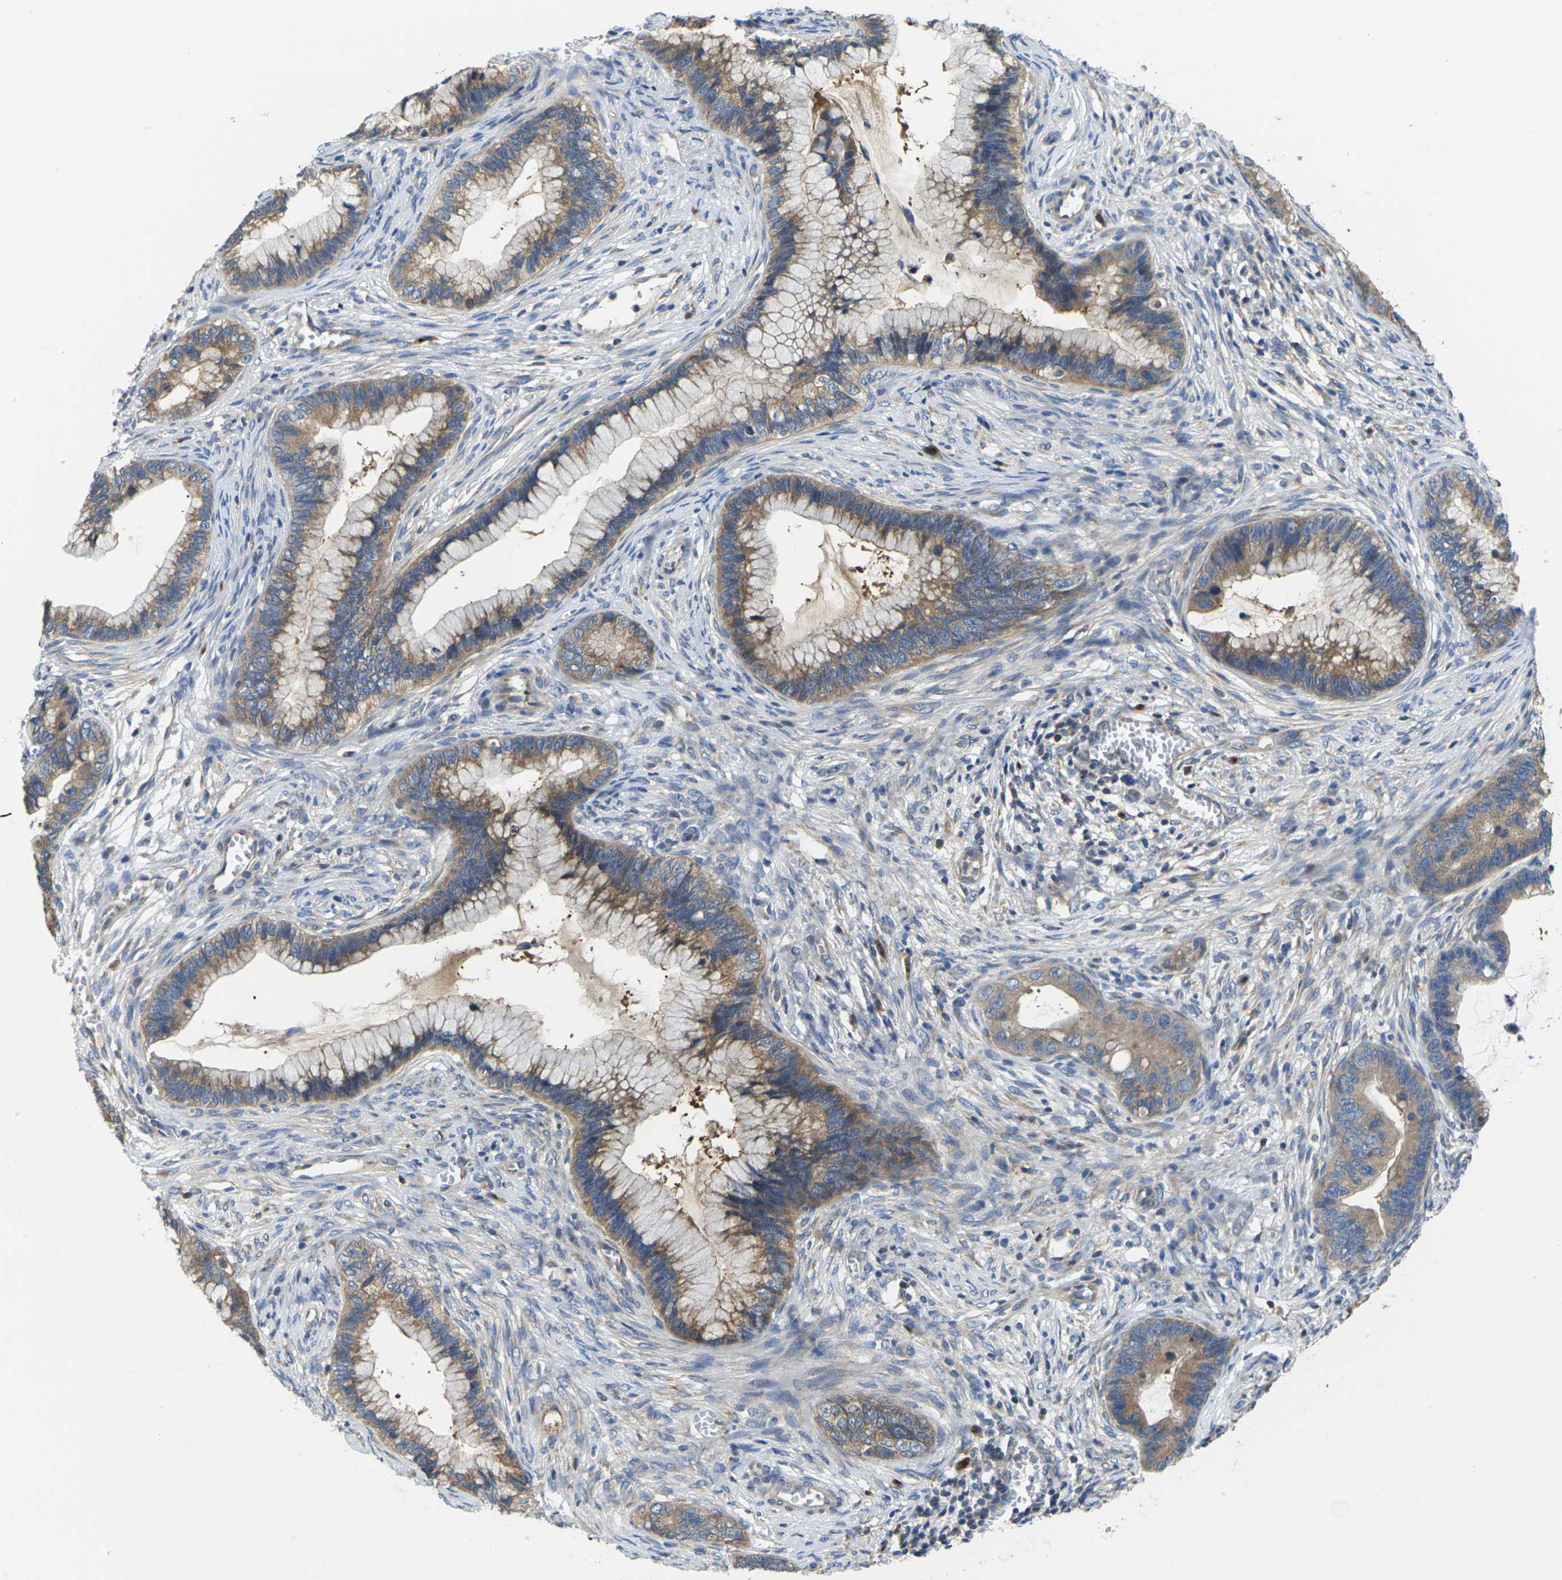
{"staining": {"intensity": "moderate", "quantity": ">75%", "location": "cytoplasmic/membranous"}, "tissue": "cervical cancer", "cell_type": "Tumor cells", "image_type": "cancer", "snomed": [{"axis": "morphology", "description": "Adenocarcinoma, NOS"}, {"axis": "topography", "description": "Cervix"}], "caption": "Protein expression analysis of human cervical adenocarcinoma reveals moderate cytoplasmic/membranous staining in about >75% of tumor cells.", "gene": "TMCC2", "patient": {"sex": "female", "age": 44}}